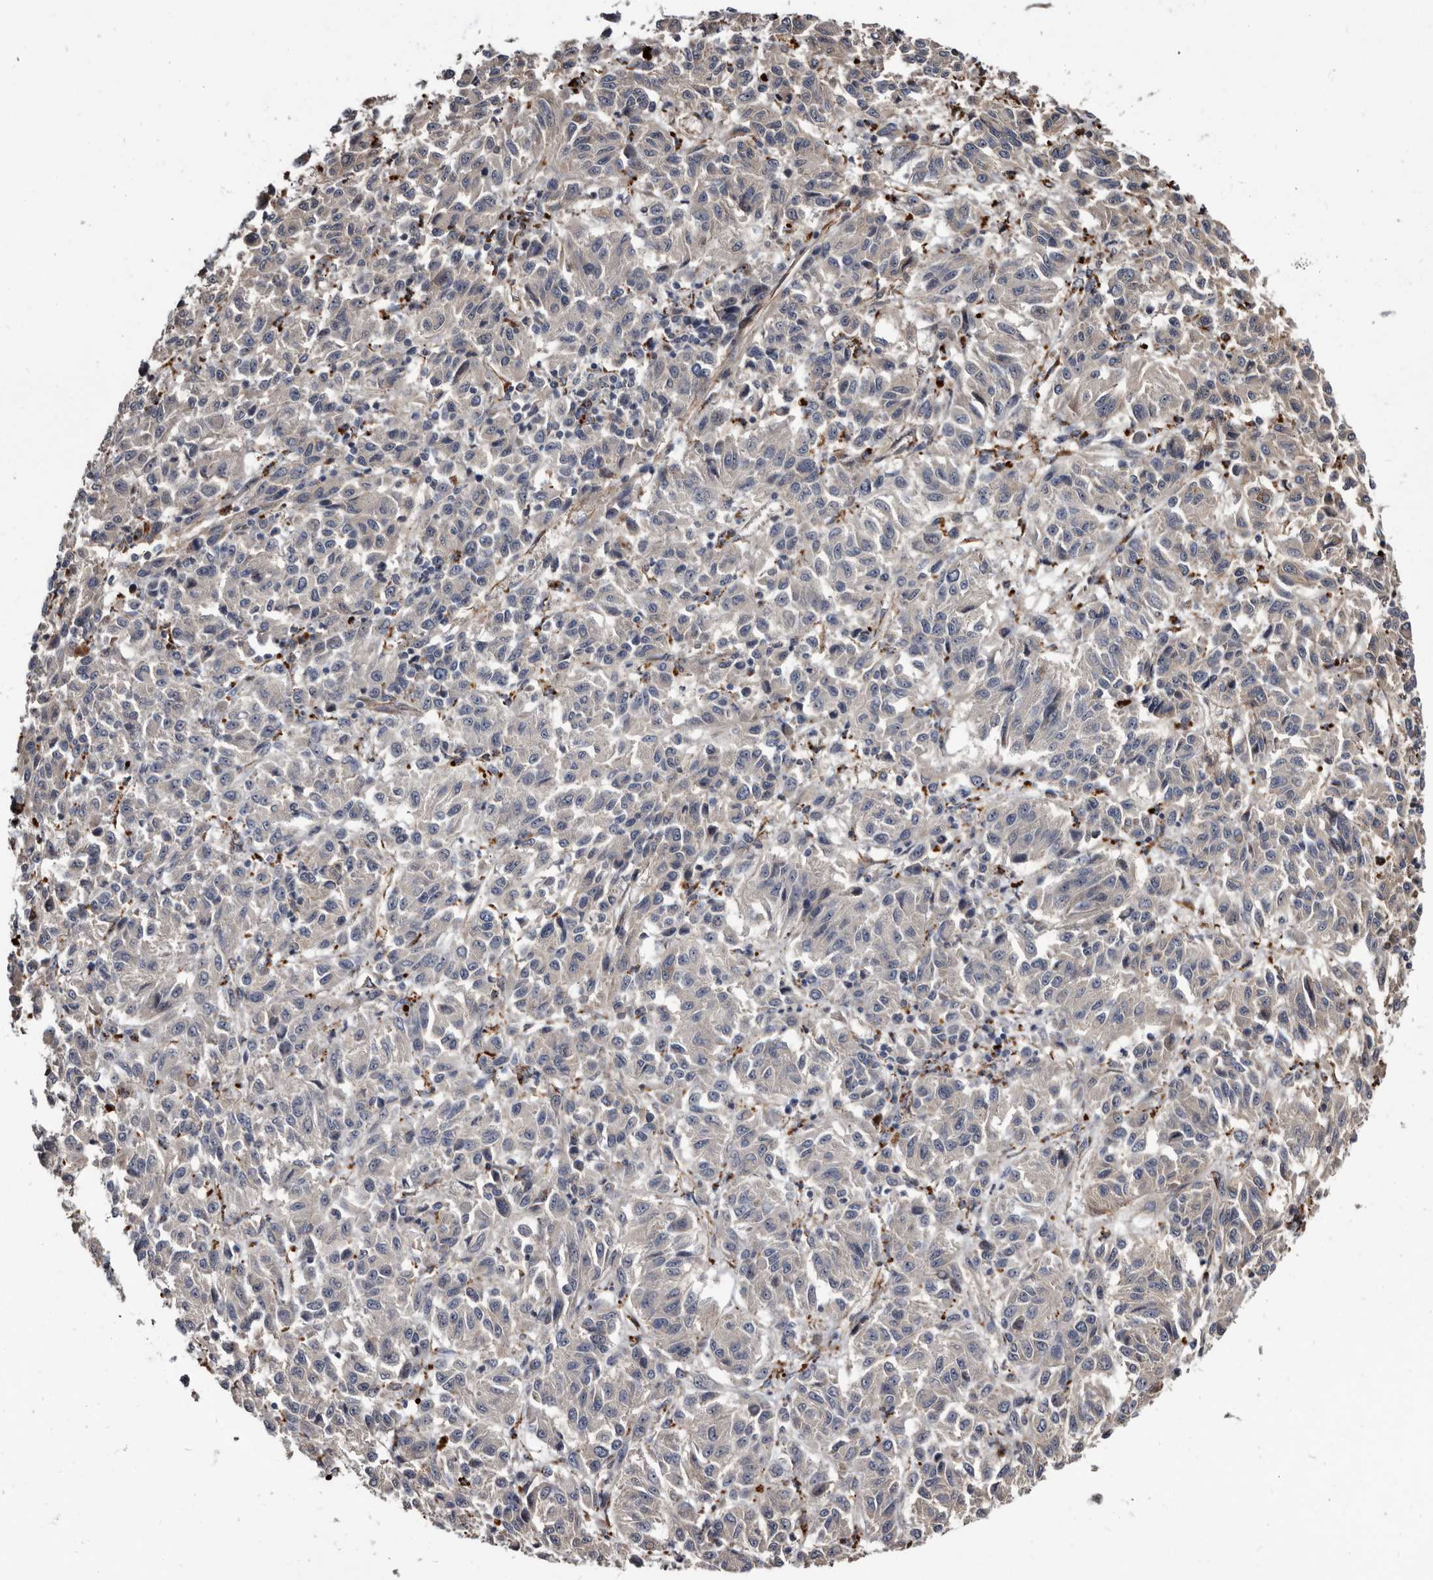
{"staining": {"intensity": "negative", "quantity": "none", "location": "none"}, "tissue": "melanoma", "cell_type": "Tumor cells", "image_type": "cancer", "snomed": [{"axis": "morphology", "description": "Malignant melanoma, Metastatic site"}, {"axis": "topography", "description": "Lung"}], "caption": "An immunohistochemistry histopathology image of malignant melanoma (metastatic site) is shown. There is no staining in tumor cells of malignant melanoma (metastatic site). Brightfield microscopy of immunohistochemistry (IHC) stained with DAB (3,3'-diaminobenzidine) (brown) and hematoxylin (blue), captured at high magnification.", "gene": "CTSA", "patient": {"sex": "male", "age": 64}}